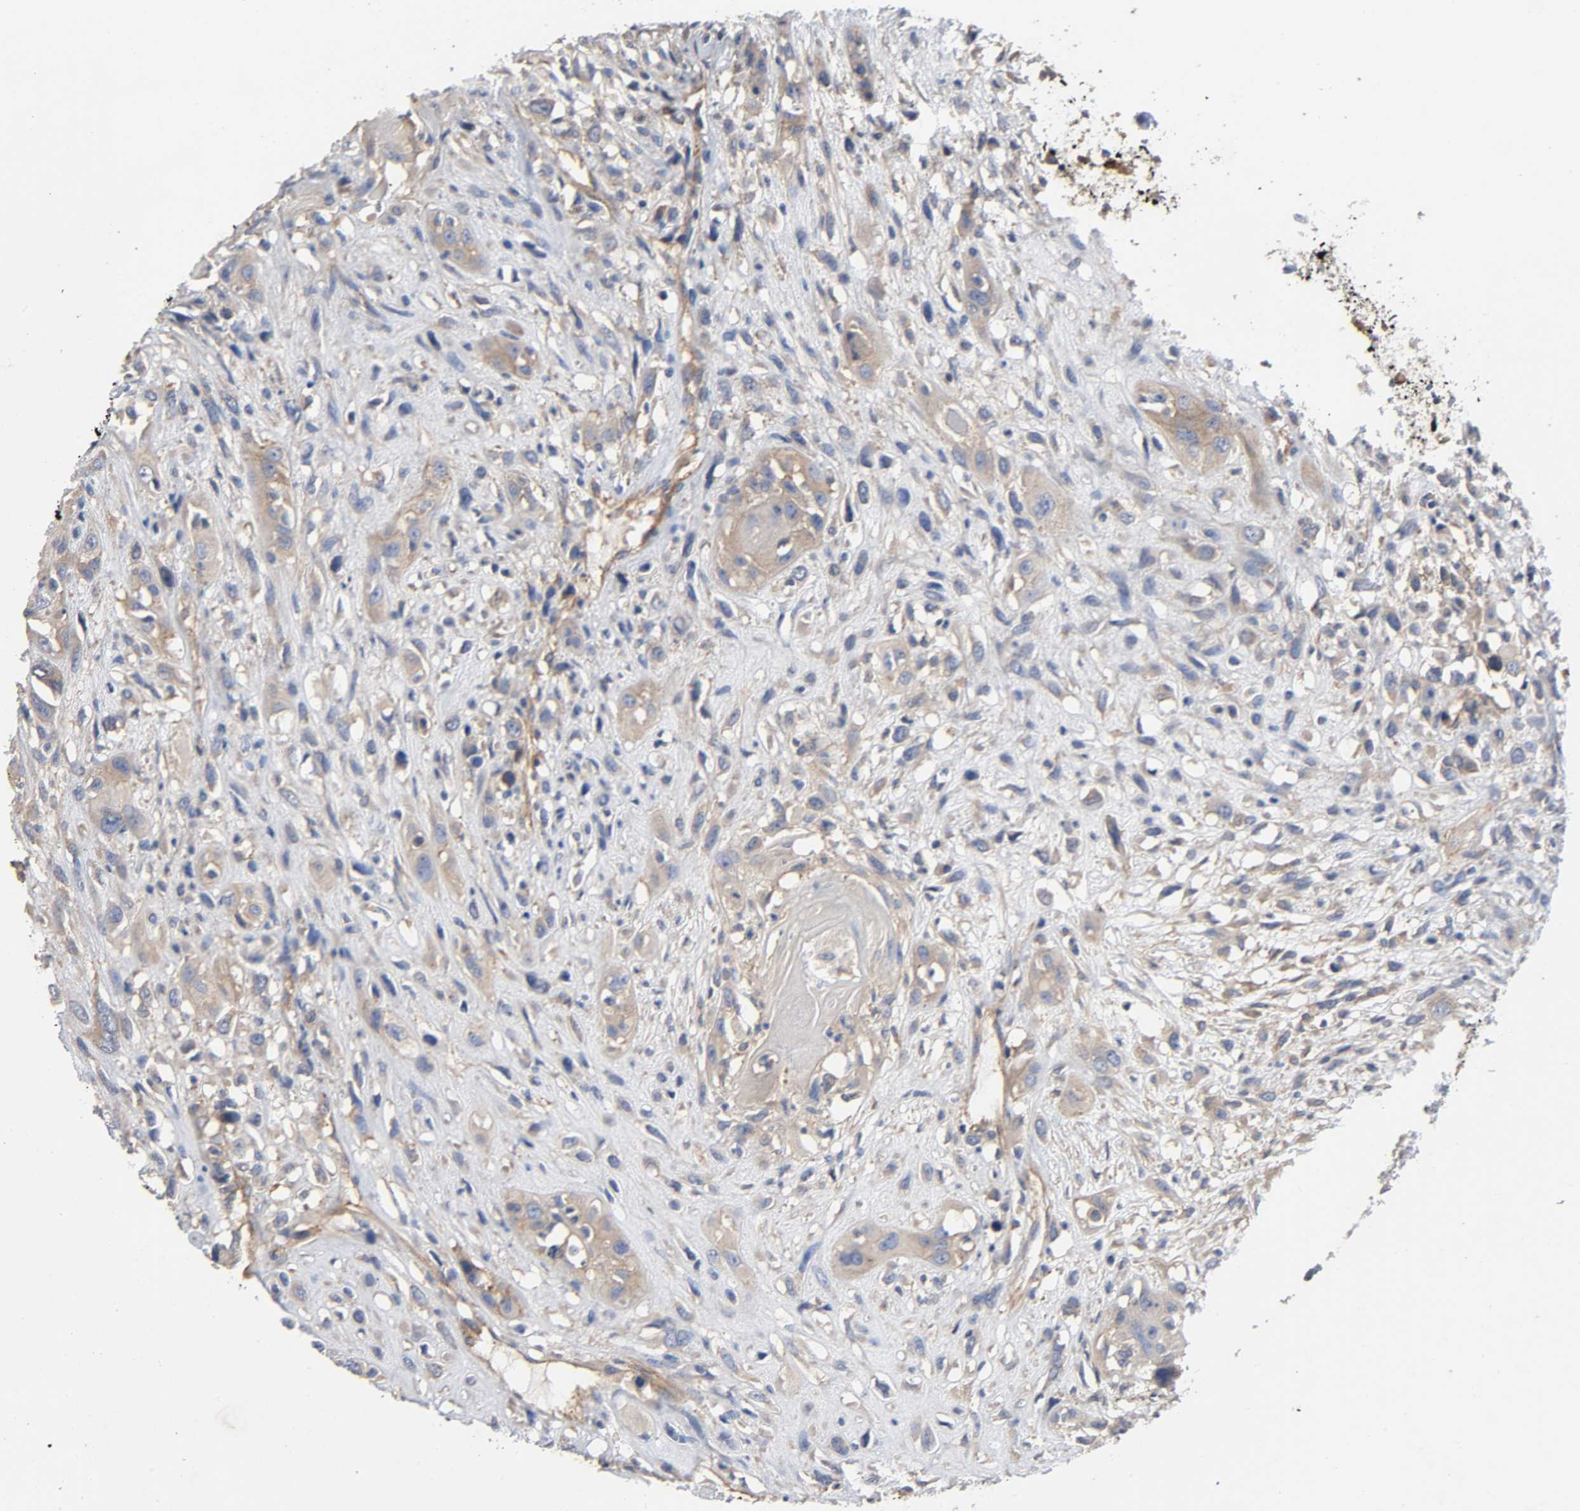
{"staining": {"intensity": "weak", "quantity": ">75%", "location": "cytoplasmic/membranous"}, "tissue": "head and neck cancer", "cell_type": "Tumor cells", "image_type": "cancer", "snomed": [{"axis": "morphology", "description": "Necrosis, NOS"}, {"axis": "morphology", "description": "Neoplasm, malignant, NOS"}, {"axis": "topography", "description": "Salivary gland"}, {"axis": "topography", "description": "Head-Neck"}], "caption": "Immunohistochemical staining of head and neck cancer (malignant neoplasm) demonstrates low levels of weak cytoplasmic/membranous staining in about >75% of tumor cells.", "gene": "MARS1", "patient": {"sex": "male", "age": 43}}